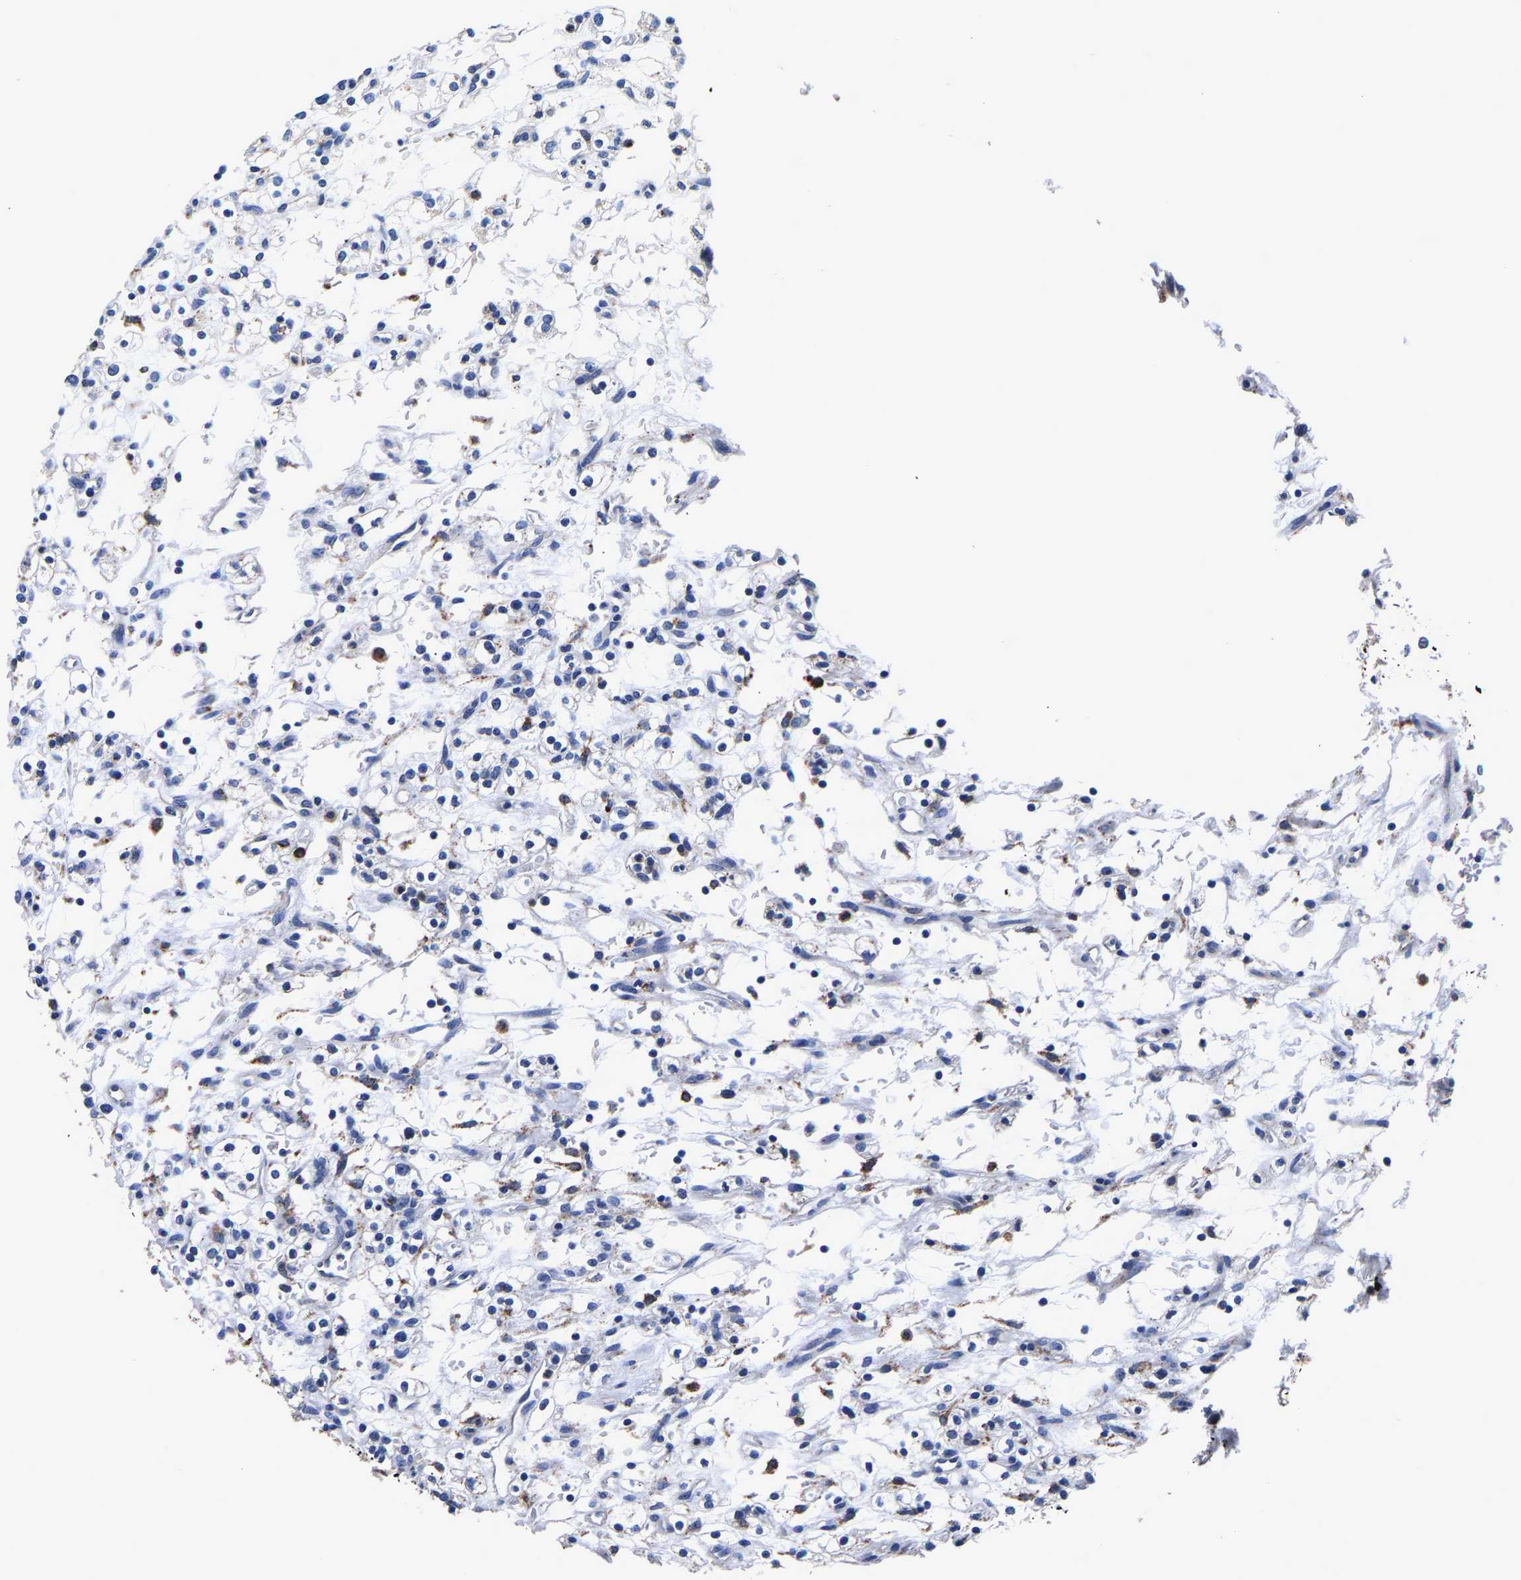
{"staining": {"intensity": "negative", "quantity": "none", "location": "none"}, "tissue": "renal cancer", "cell_type": "Tumor cells", "image_type": "cancer", "snomed": [{"axis": "morphology", "description": "Normal tissue, NOS"}, {"axis": "morphology", "description": "Adenocarcinoma, NOS"}, {"axis": "topography", "description": "Kidney"}], "caption": "Tumor cells are negative for brown protein staining in renal adenocarcinoma. (DAB immunohistochemistry (IHC), high magnification).", "gene": "GRN", "patient": {"sex": "female", "age": 72}}